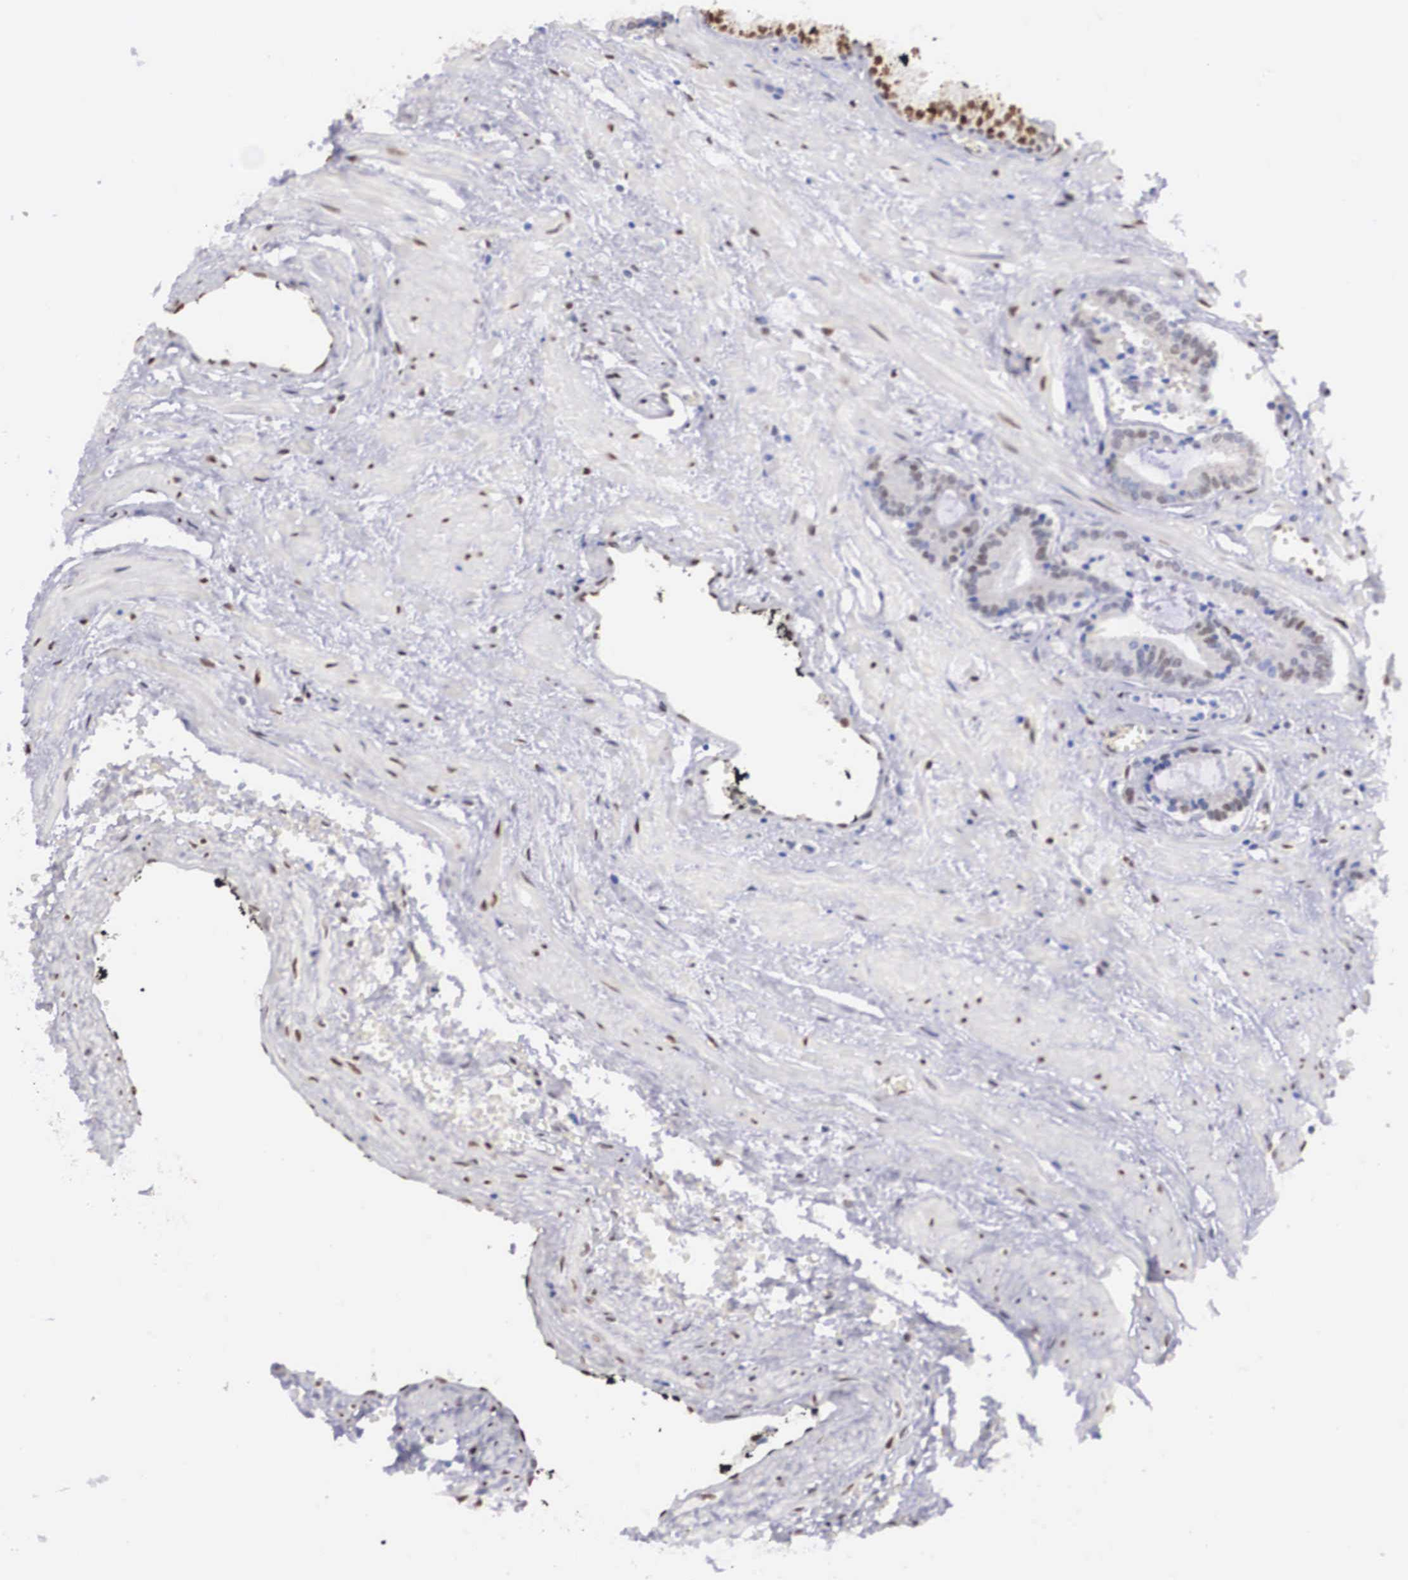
{"staining": {"intensity": "weak", "quantity": "<25%", "location": "nuclear"}, "tissue": "prostate cancer", "cell_type": "Tumor cells", "image_type": "cancer", "snomed": [{"axis": "morphology", "description": "Adenocarcinoma, High grade"}, {"axis": "topography", "description": "Prostate"}], "caption": "Immunohistochemistry (IHC) histopathology image of neoplastic tissue: adenocarcinoma (high-grade) (prostate) stained with DAB reveals no significant protein expression in tumor cells. (DAB (3,3'-diaminobenzidine) immunohistochemistry with hematoxylin counter stain).", "gene": "HMGN5", "patient": {"sex": "male", "age": 56}}